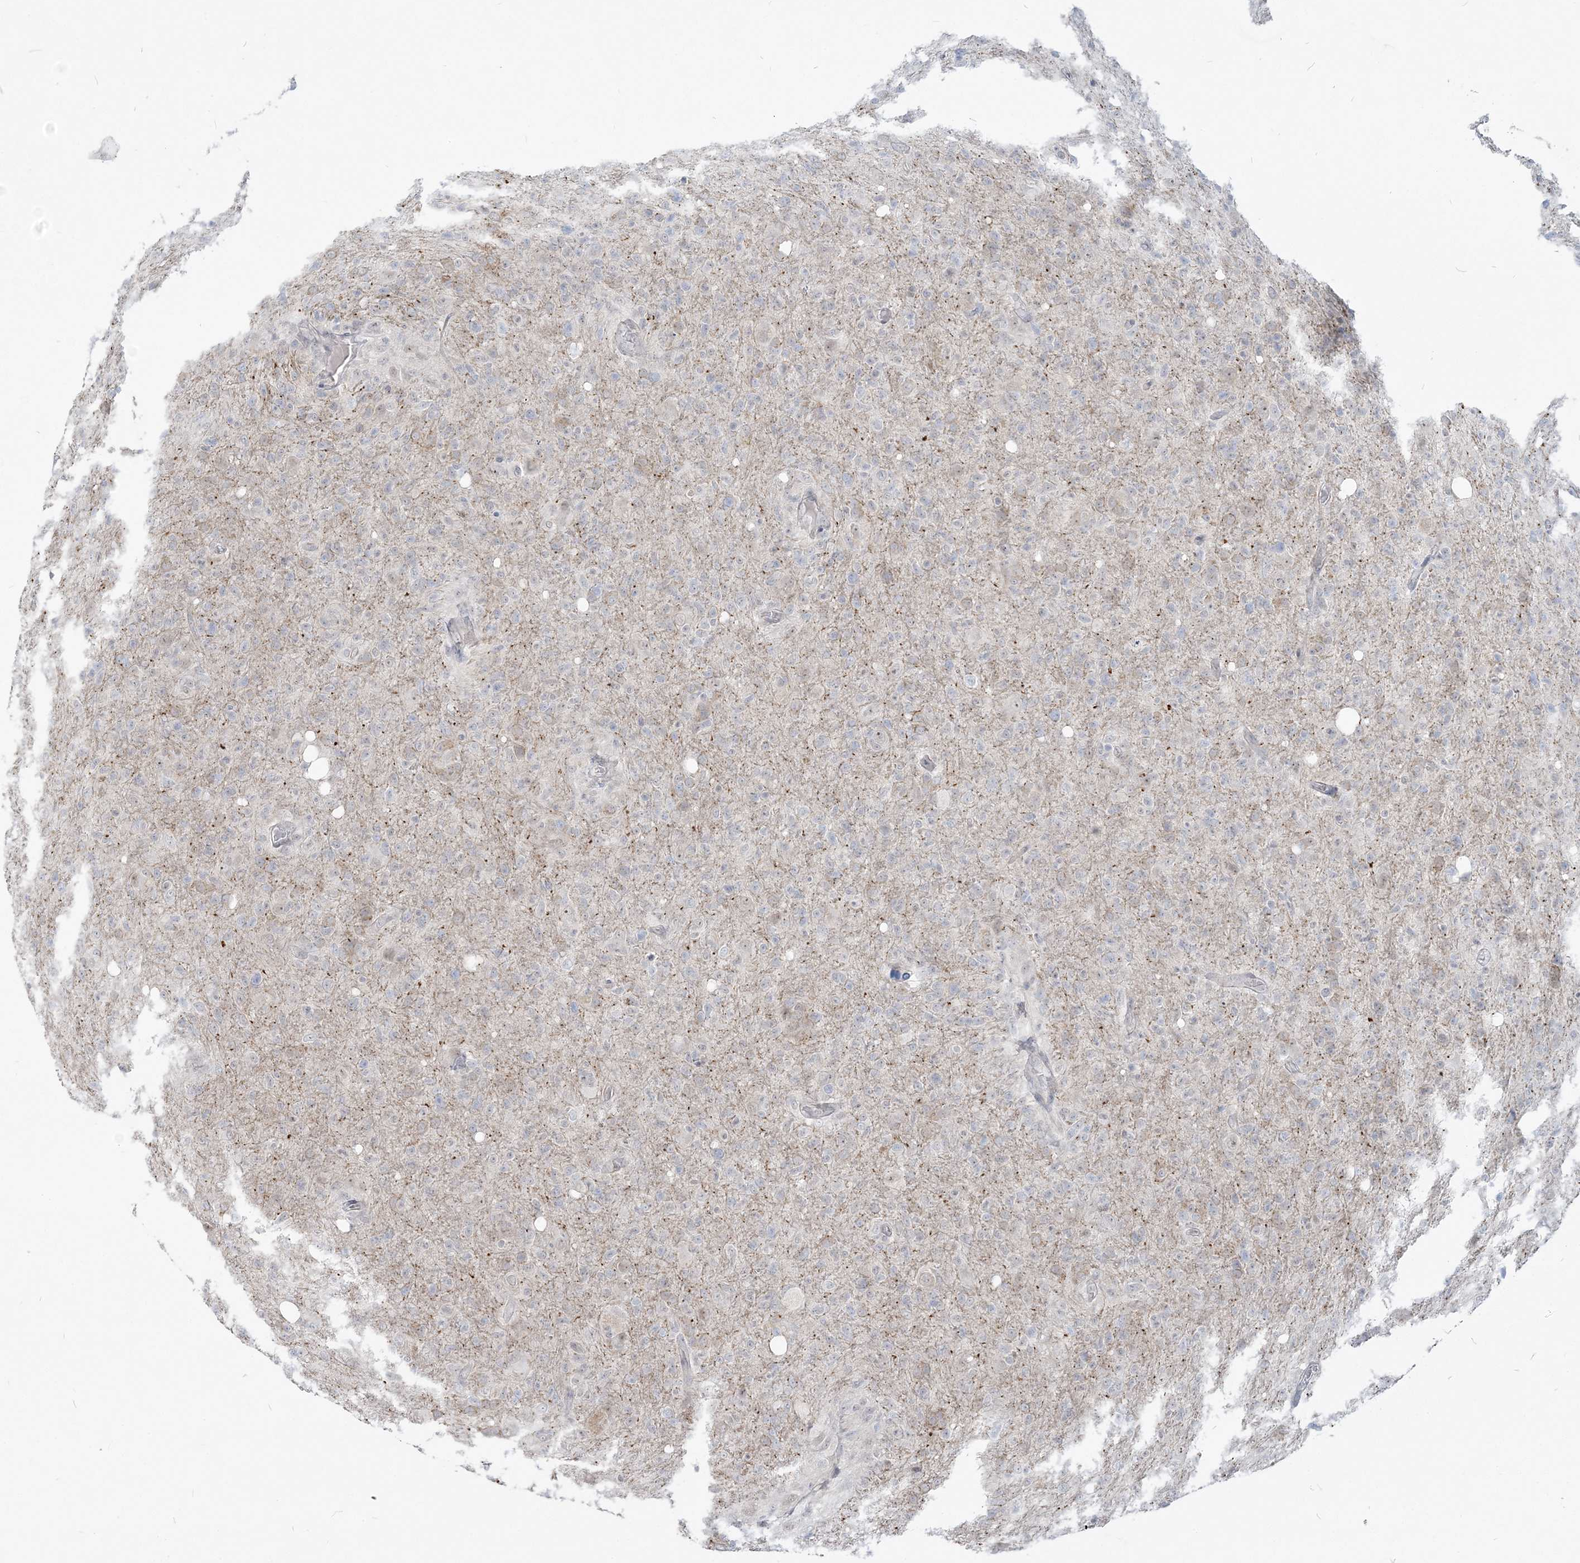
{"staining": {"intensity": "negative", "quantity": "none", "location": "none"}, "tissue": "glioma", "cell_type": "Tumor cells", "image_type": "cancer", "snomed": [{"axis": "morphology", "description": "Glioma, malignant, High grade"}, {"axis": "topography", "description": "Brain"}], "caption": "DAB immunohistochemical staining of human glioma reveals no significant expression in tumor cells.", "gene": "SDAD1", "patient": {"sex": "female", "age": 57}}